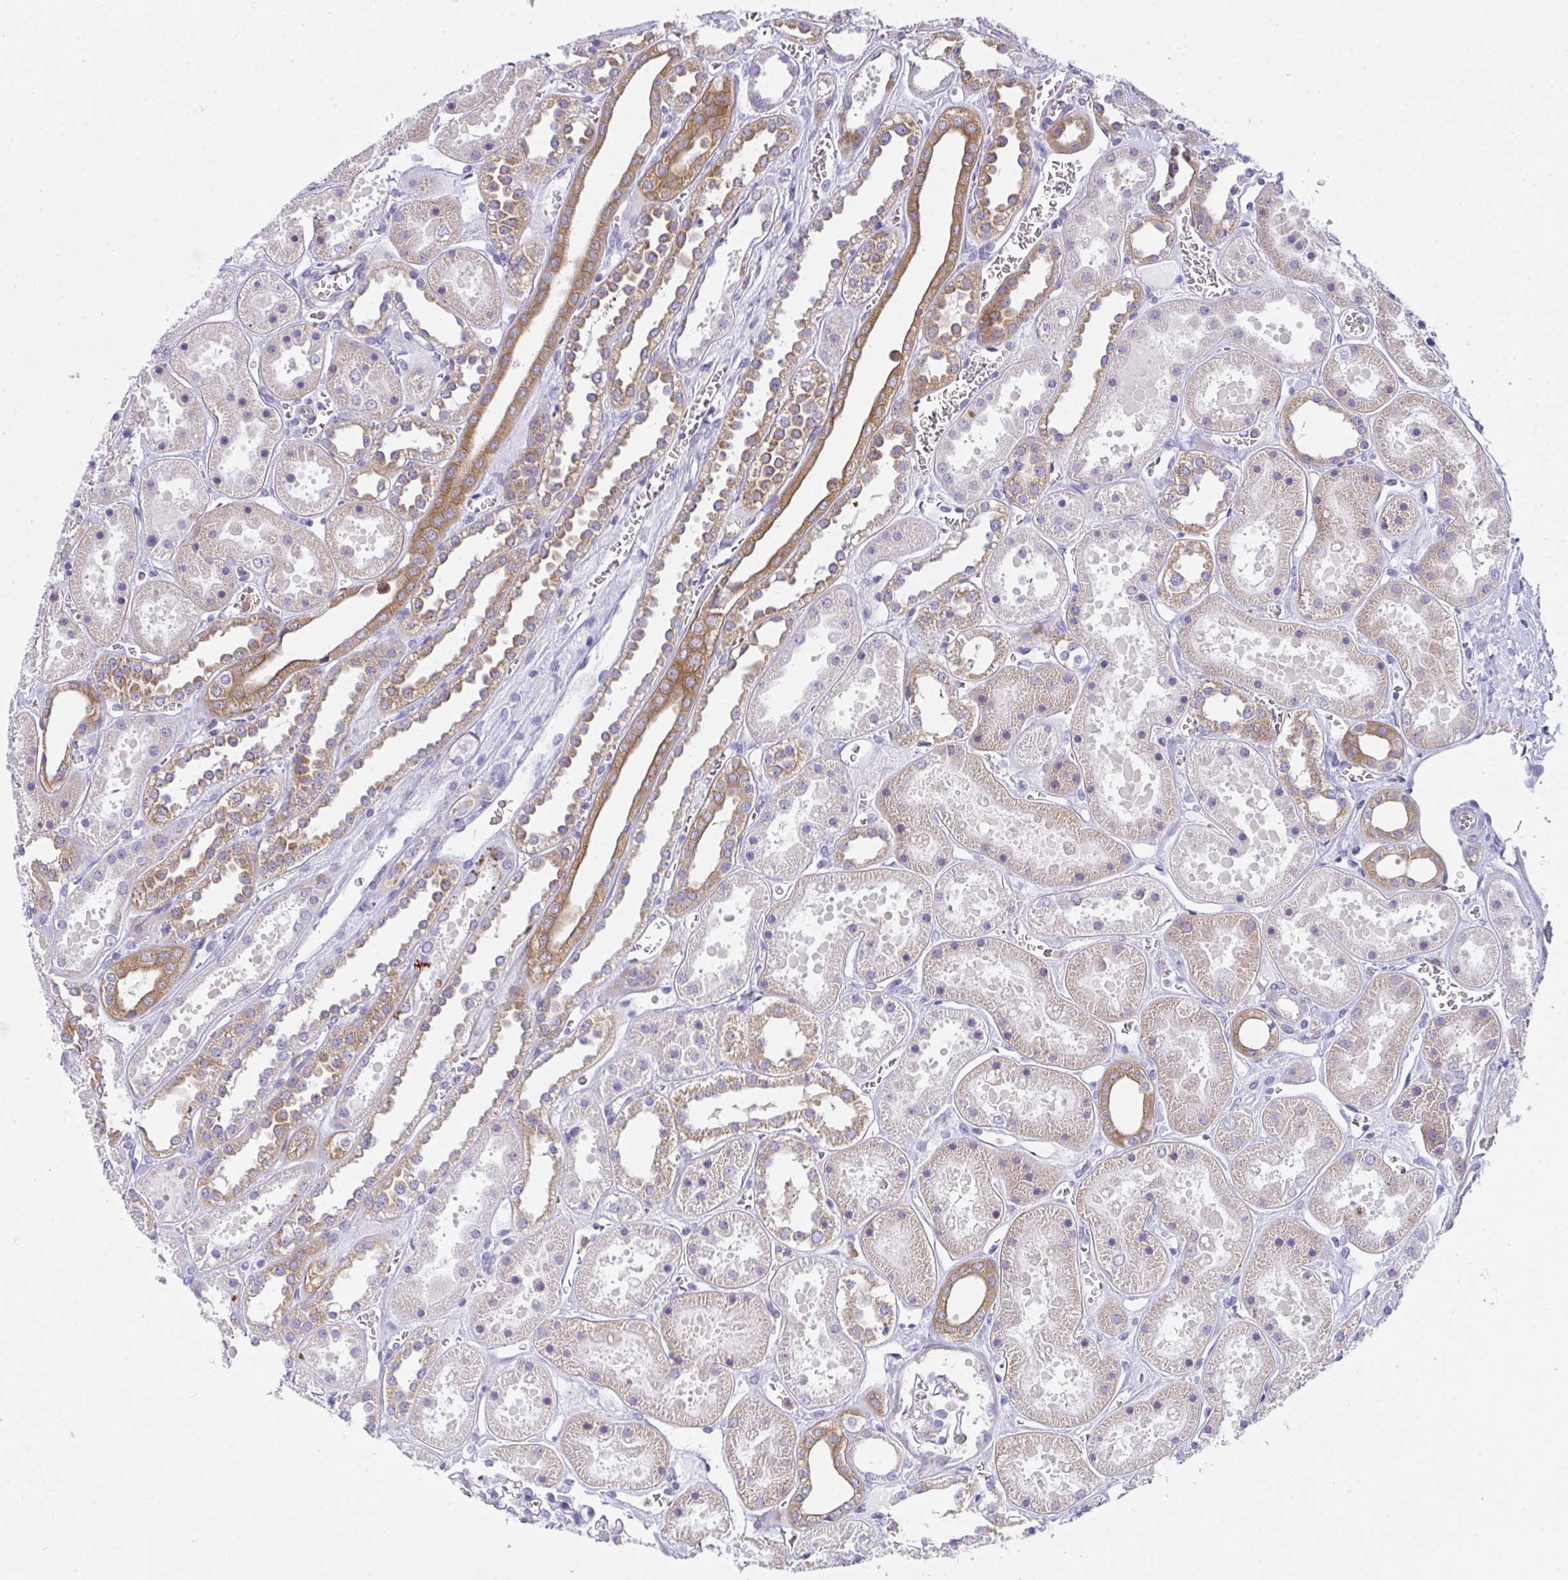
{"staining": {"intensity": "weak", "quantity": "<25%", "location": "cytoplasmic/membranous"}, "tissue": "kidney", "cell_type": "Cells in glomeruli", "image_type": "normal", "snomed": [{"axis": "morphology", "description": "Normal tissue, NOS"}, {"axis": "topography", "description": "Kidney"}], "caption": "Immunohistochemical staining of unremarkable kidney reveals no significant expression in cells in glomeruli.", "gene": "SLC30A6", "patient": {"sex": "female", "age": 41}}